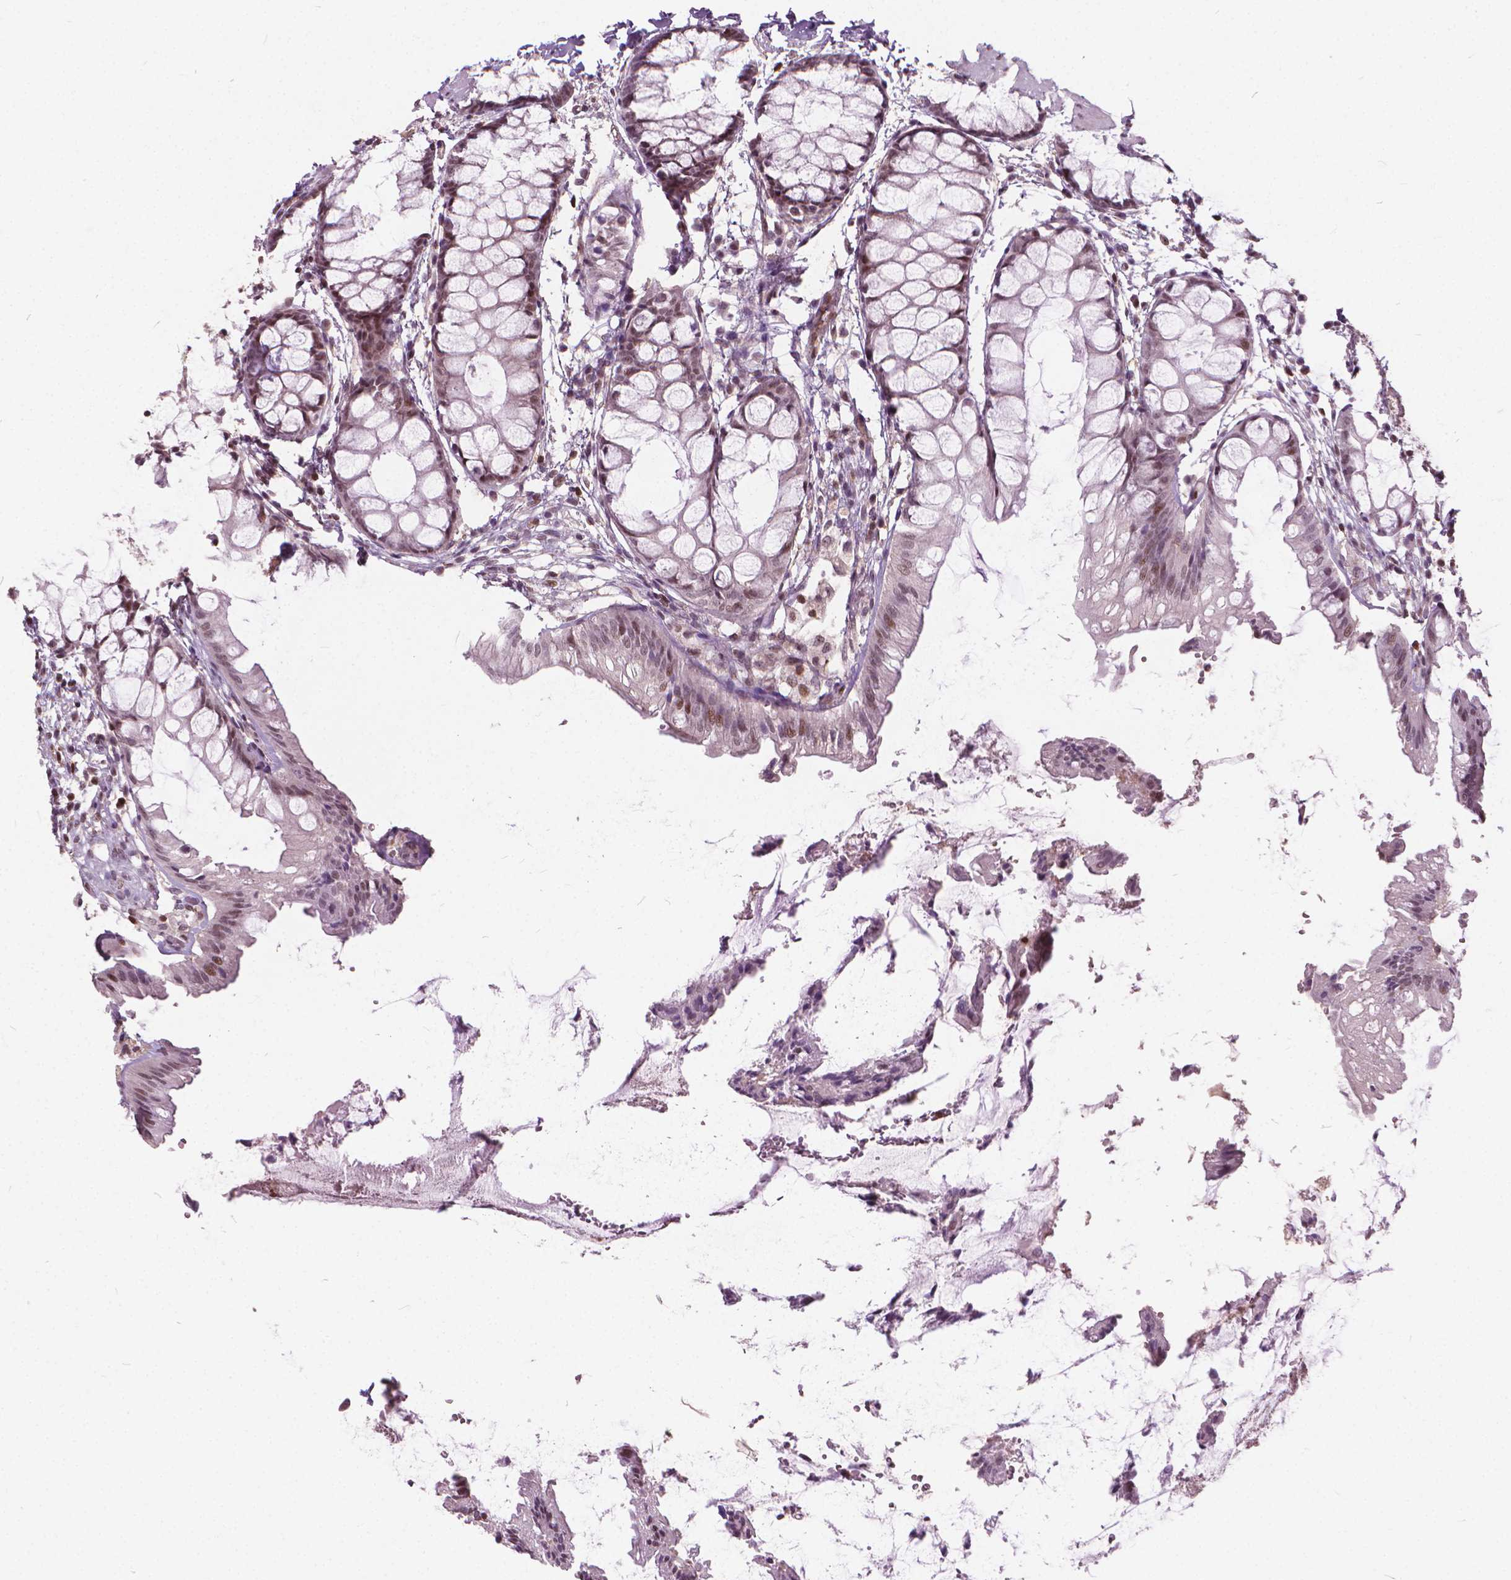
{"staining": {"intensity": "moderate", "quantity": ">75%", "location": "cytoplasmic/membranous,nuclear"}, "tissue": "rectum", "cell_type": "Glandular cells", "image_type": "normal", "snomed": [{"axis": "morphology", "description": "Normal tissue, NOS"}, {"axis": "topography", "description": "Rectum"}], "caption": "The micrograph exhibits staining of unremarkable rectum, revealing moderate cytoplasmic/membranous,nuclear protein staining (brown color) within glandular cells. Immunohistochemistry stains the protein in brown and the nuclei are stained blue.", "gene": "STAT5B", "patient": {"sex": "female", "age": 62}}